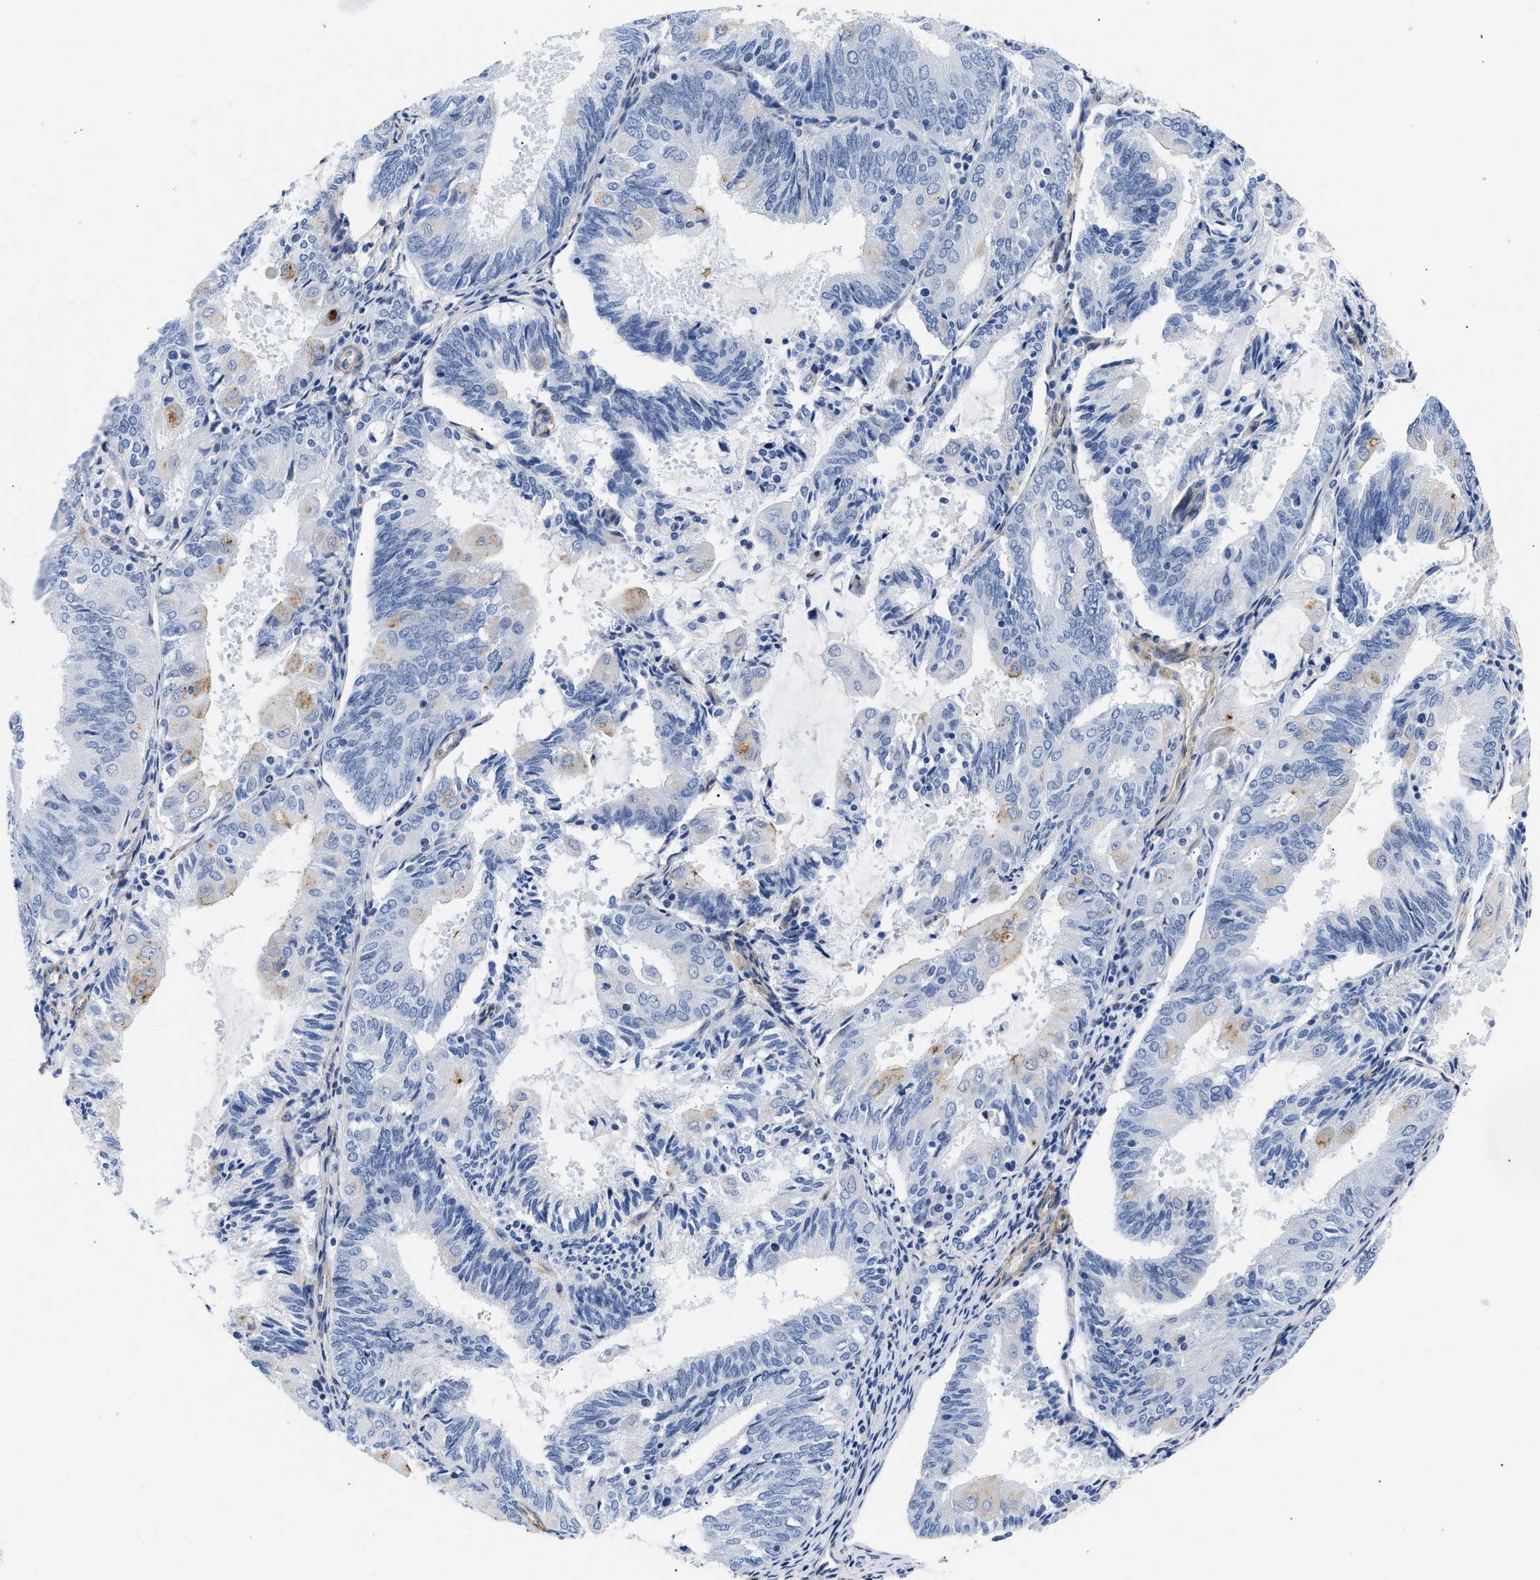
{"staining": {"intensity": "negative", "quantity": "none", "location": "none"}, "tissue": "endometrial cancer", "cell_type": "Tumor cells", "image_type": "cancer", "snomed": [{"axis": "morphology", "description": "Adenocarcinoma, NOS"}, {"axis": "topography", "description": "Endometrium"}], "caption": "Tumor cells show no significant staining in endometrial cancer (adenocarcinoma). Brightfield microscopy of immunohistochemistry (IHC) stained with DAB (3,3'-diaminobenzidine) (brown) and hematoxylin (blue), captured at high magnification.", "gene": "TRIM29", "patient": {"sex": "female", "age": 81}}